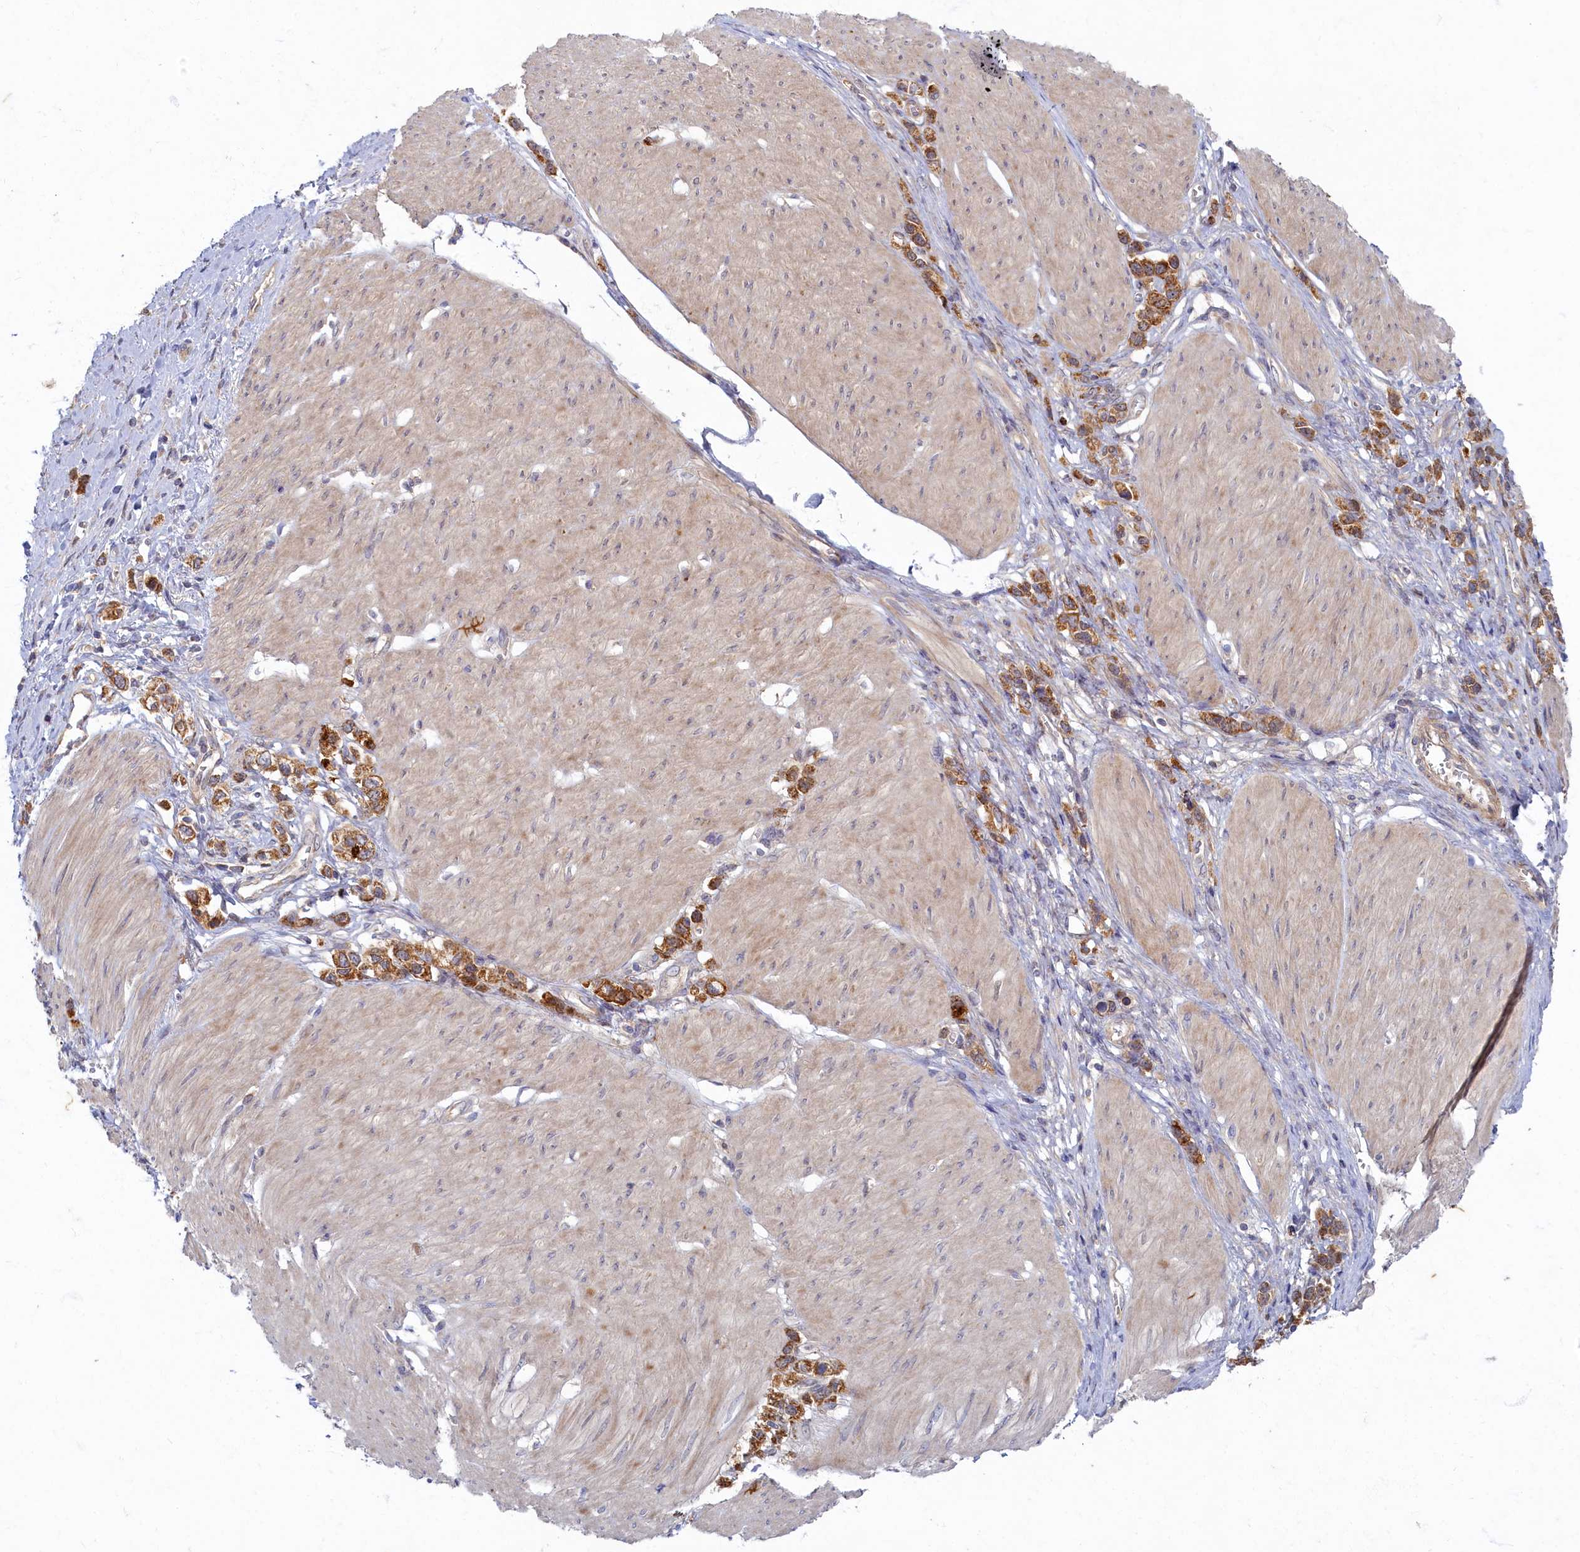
{"staining": {"intensity": "moderate", "quantity": ">75%", "location": "cytoplasmic/membranous"}, "tissue": "stomach cancer", "cell_type": "Tumor cells", "image_type": "cancer", "snomed": [{"axis": "morphology", "description": "Normal tissue, NOS"}, {"axis": "morphology", "description": "Adenocarcinoma, NOS"}, {"axis": "topography", "description": "Stomach, upper"}, {"axis": "topography", "description": "Stomach"}], "caption": "Immunohistochemistry (IHC) staining of adenocarcinoma (stomach), which exhibits medium levels of moderate cytoplasmic/membranous staining in about >75% of tumor cells indicating moderate cytoplasmic/membranous protein expression. The staining was performed using DAB (3,3'-diaminobenzidine) (brown) for protein detection and nuclei were counterstained in hematoxylin (blue).", "gene": "WDR59", "patient": {"sex": "female", "age": 65}}